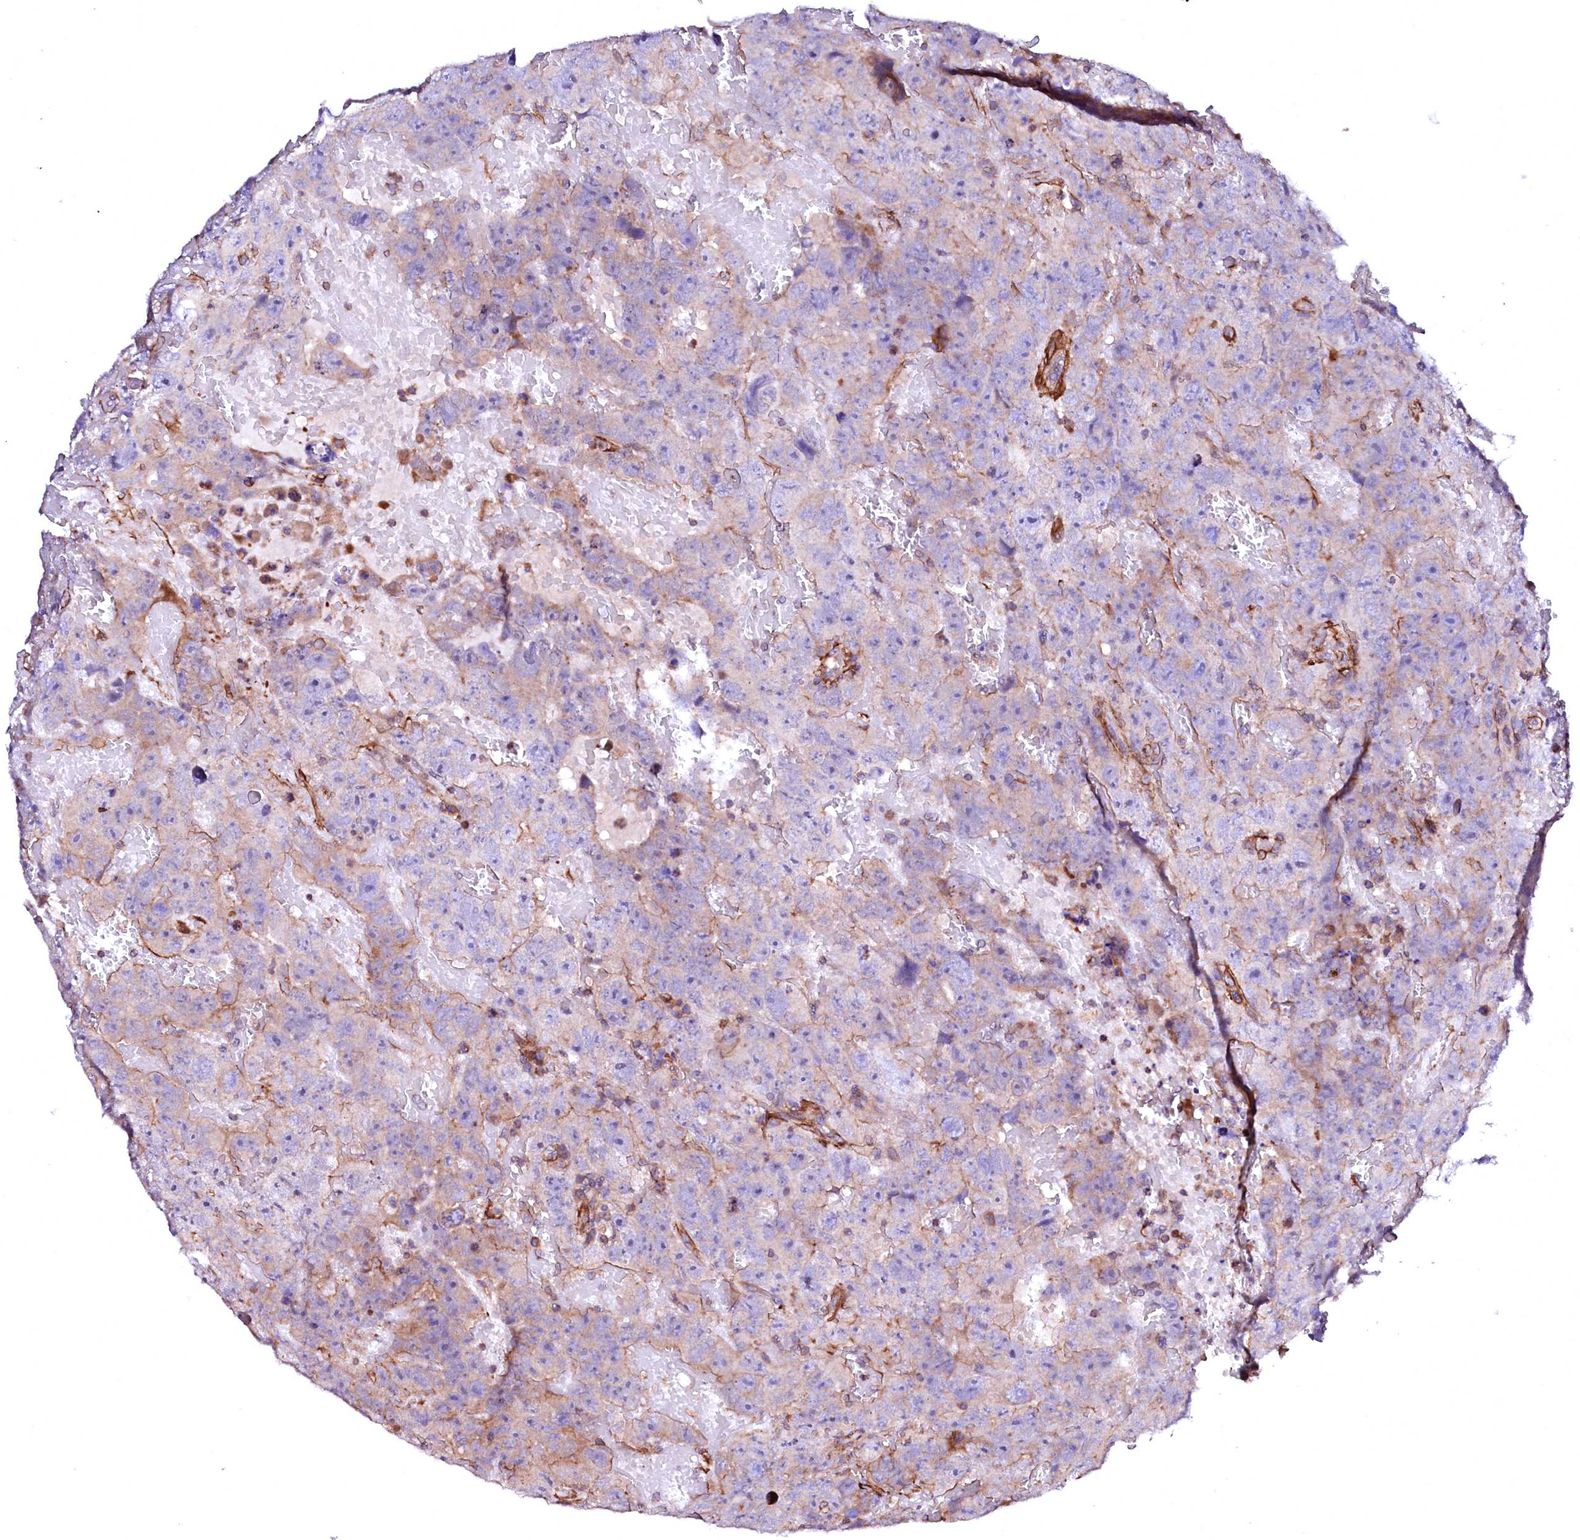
{"staining": {"intensity": "moderate", "quantity": "<25%", "location": "cytoplasmic/membranous"}, "tissue": "testis cancer", "cell_type": "Tumor cells", "image_type": "cancer", "snomed": [{"axis": "morphology", "description": "Carcinoma, Embryonal, NOS"}, {"axis": "topography", "description": "Testis"}], "caption": "IHC histopathology image of neoplastic tissue: human testis cancer (embryonal carcinoma) stained using IHC shows low levels of moderate protein expression localized specifically in the cytoplasmic/membranous of tumor cells, appearing as a cytoplasmic/membranous brown color.", "gene": "GPR176", "patient": {"sex": "male", "age": 45}}